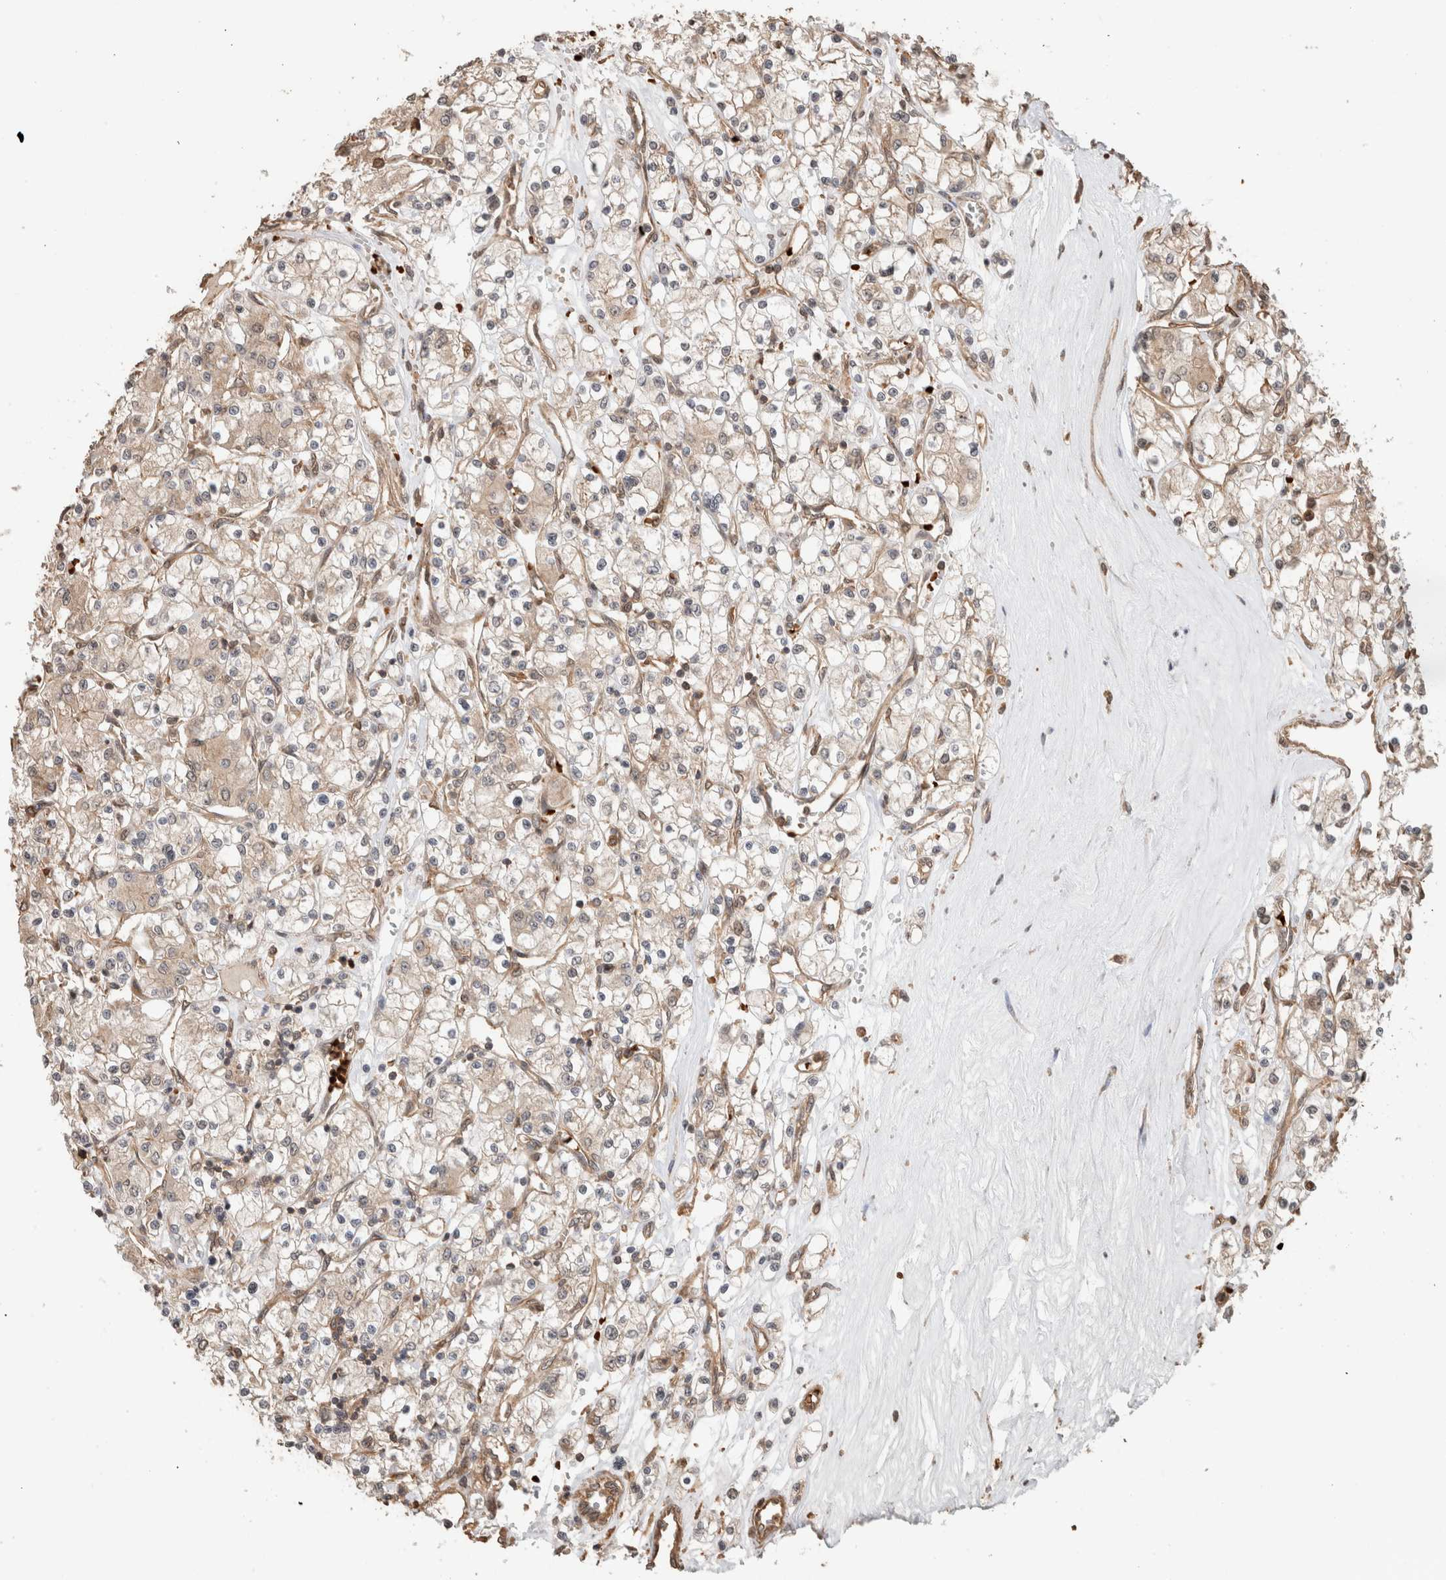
{"staining": {"intensity": "weak", "quantity": ">75%", "location": "cytoplasmic/membranous"}, "tissue": "renal cancer", "cell_type": "Tumor cells", "image_type": "cancer", "snomed": [{"axis": "morphology", "description": "Adenocarcinoma, NOS"}, {"axis": "topography", "description": "Kidney"}], "caption": "Protein expression by immunohistochemistry (IHC) reveals weak cytoplasmic/membranous positivity in approximately >75% of tumor cells in adenocarcinoma (renal).", "gene": "OTUD6B", "patient": {"sex": "female", "age": 59}}